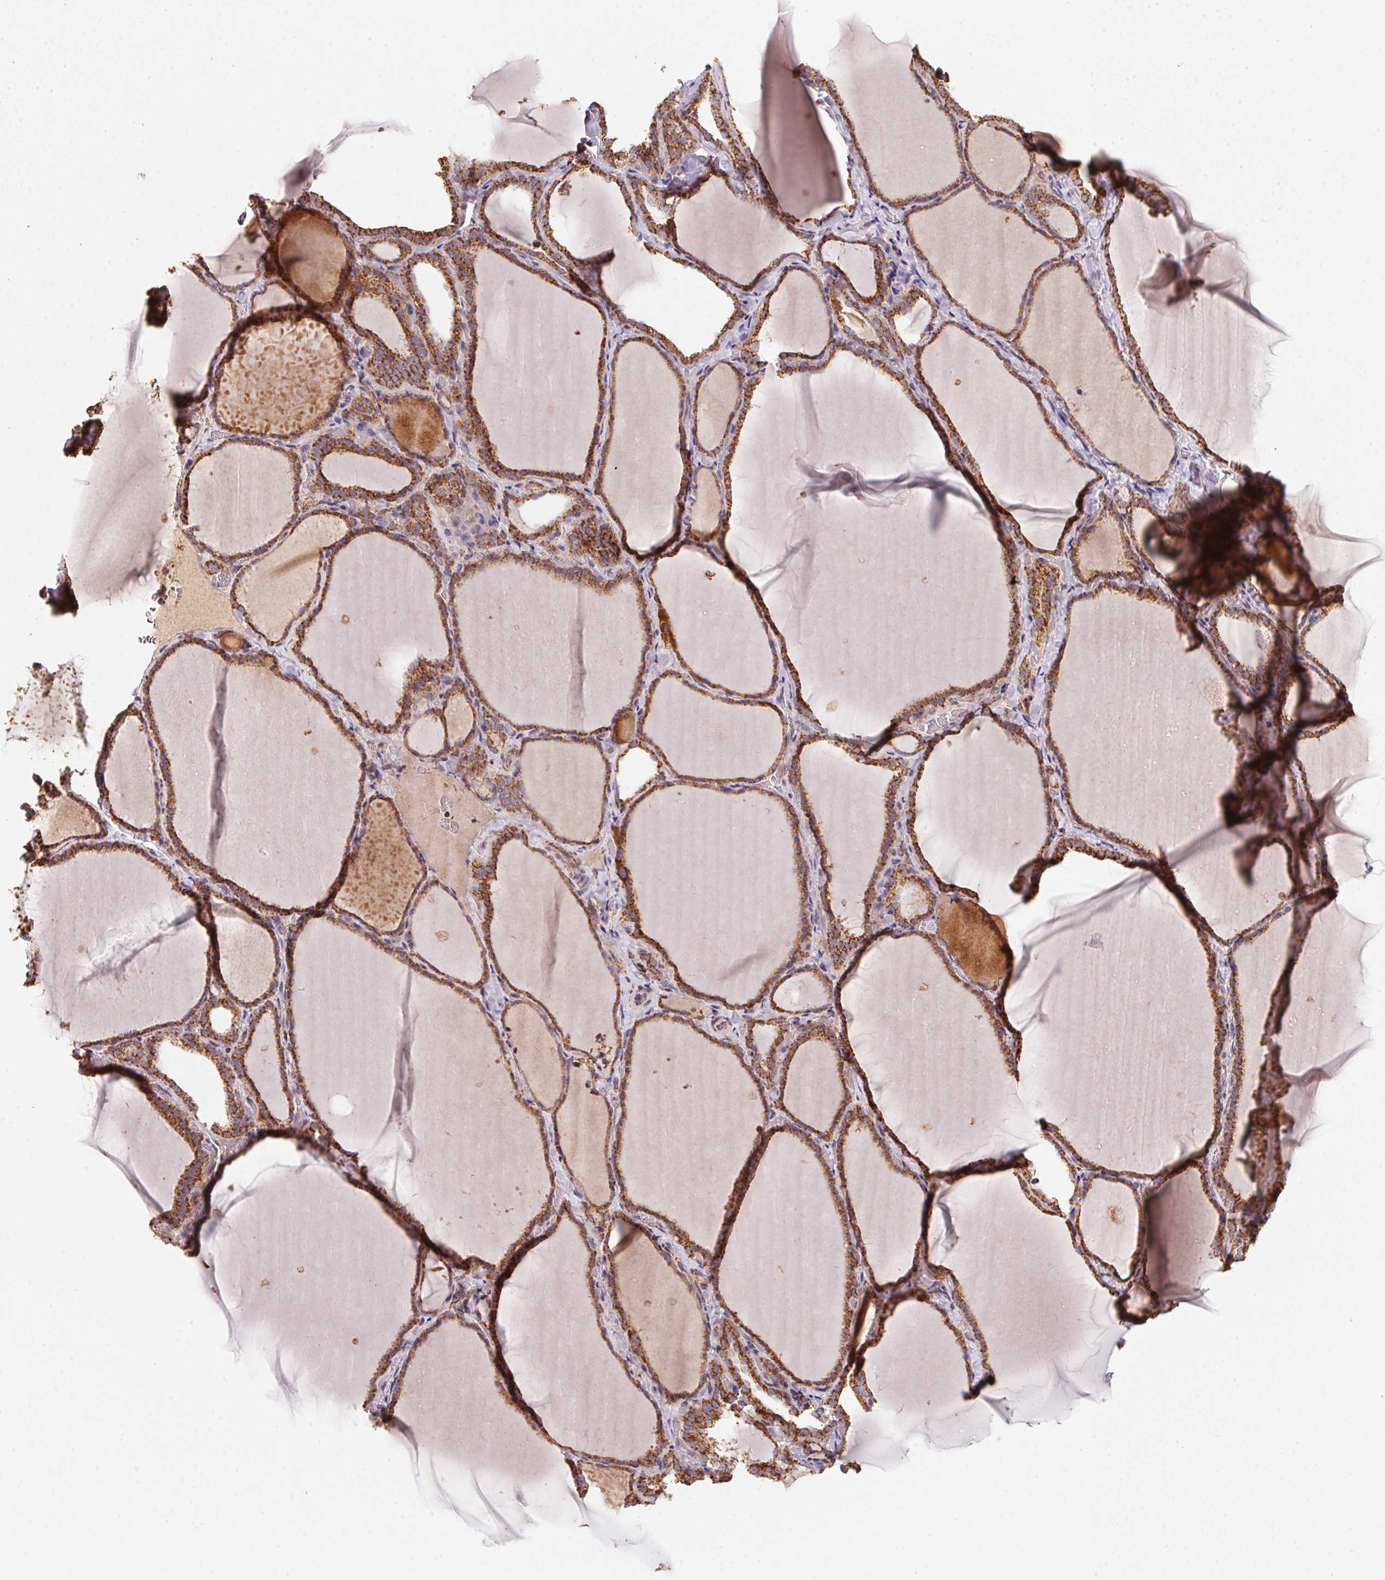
{"staining": {"intensity": "strong", "quantity": ">75%", "location": "cytoplasmic/membranous"}, "tissue": "thyroid gland", "cell_type": "Glandular cells", "image_type": "normal", "snomed": [{"axis": "morphology", "description": "Normal tissue, NOS"}, {"axis": "topography", "description": "Thyroid gland"}], "caption": "The image displays staining of normal thyroid gland, revealing strong cytoplasmic/membranous protein expression (brown color) within glandular cells. (IHC, brightfield microscopy, high magnification).", "gene": "NDUFS2", "patient": {"sex": "female", "age": 22}}